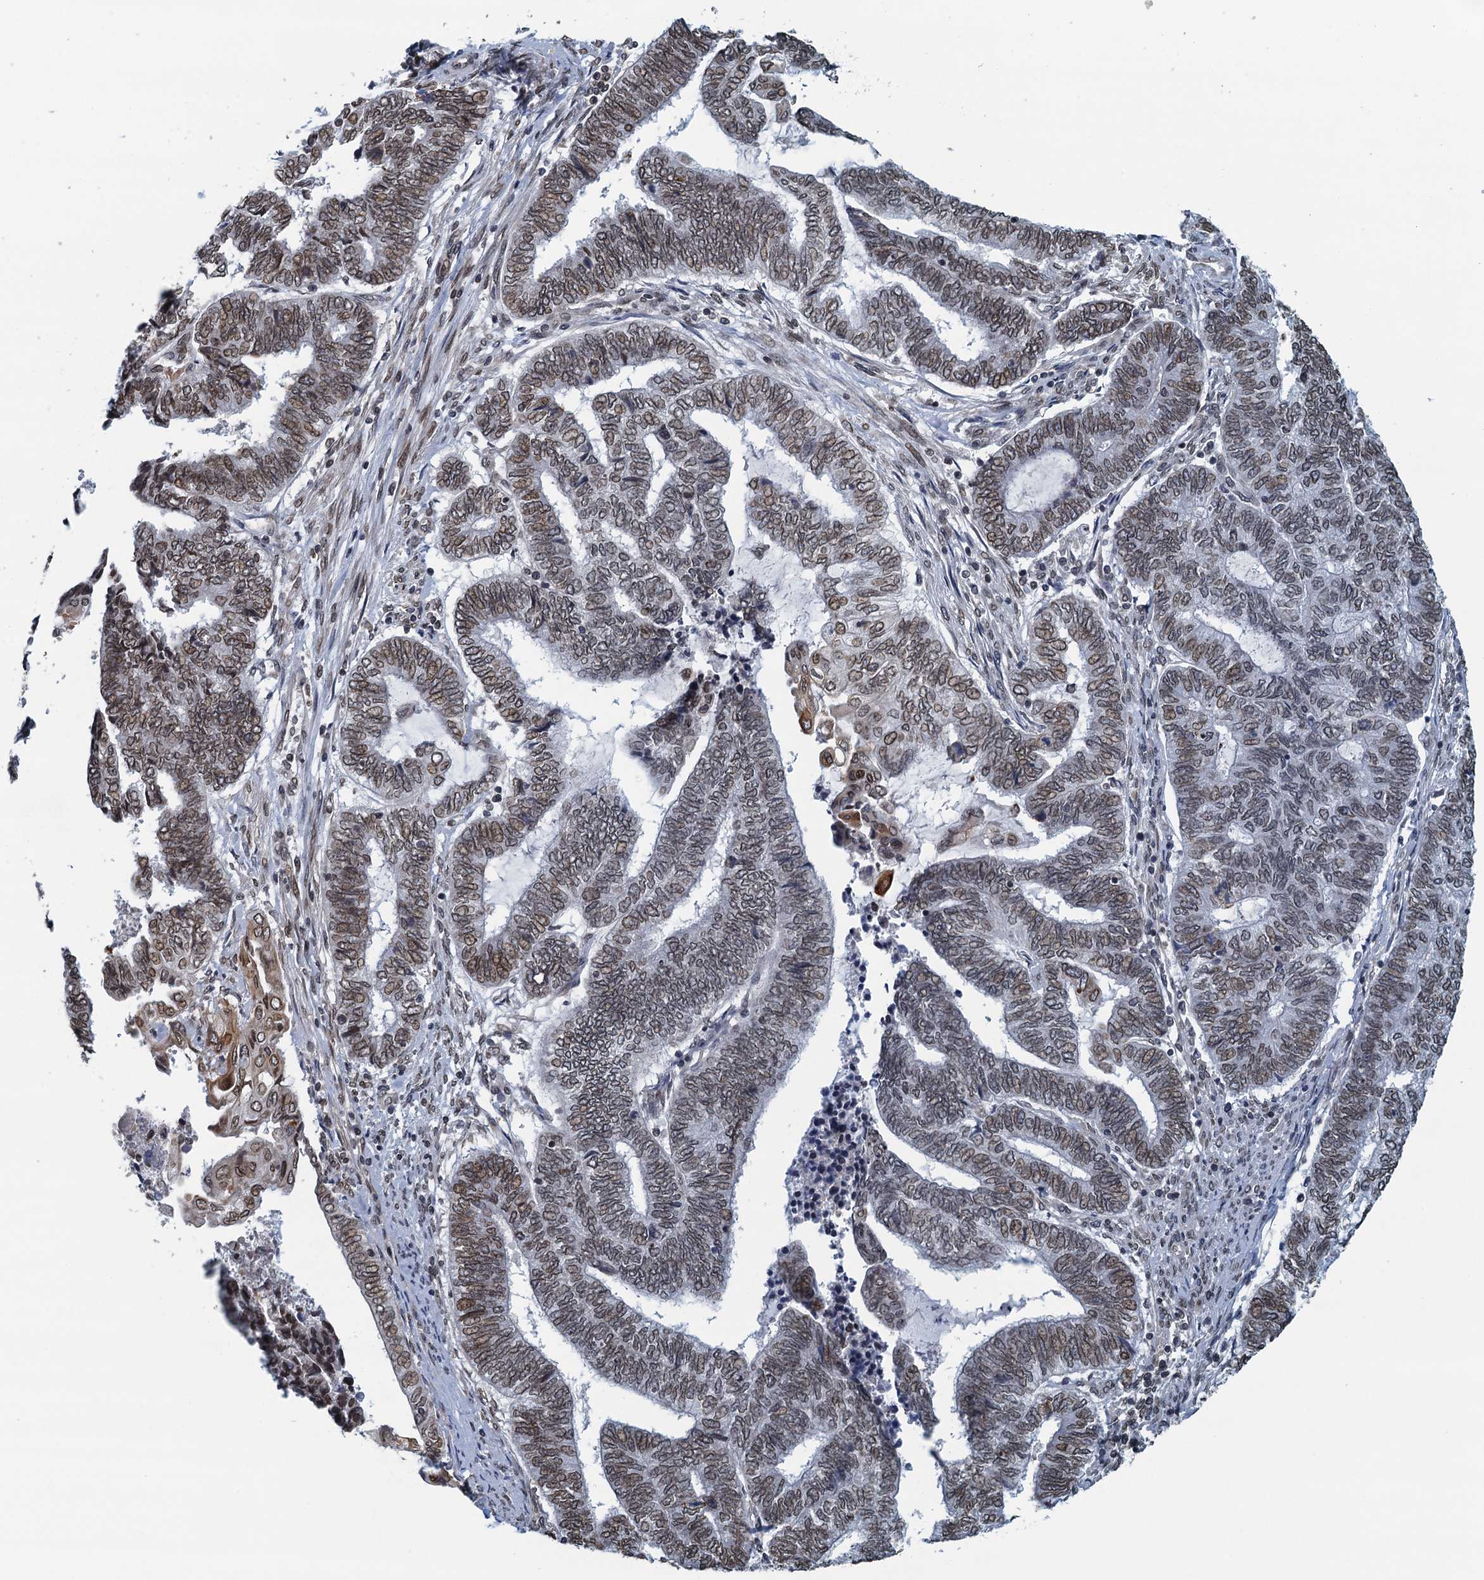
{"staining": {"intensity": "moderate", "quantity": ">75%", "location": "cytoplasmic/membranous,nuclear"}, "tissue": "endometrial cancer", "cell_type": "Tumor cells", "image_type": "cancer", "snomed": [{"axis": "morphology", "description": "Adenocarcinoma, NOS"}, {"axis": "topography", "description": "Uterus"}, {"axis": "topography", "description": "Endometrium"}], "caption": "Protein analysis of endometrial adenocarcinoma tissue shows moderate cytoplasmic/membranous and nuclear staining in approximately >75% of tumor cells. The protein of interest is shown in brown color, while the nuclei are stained blue.", "gene": "CCDC34", "patient": {"sex": "female", "age": 70}}